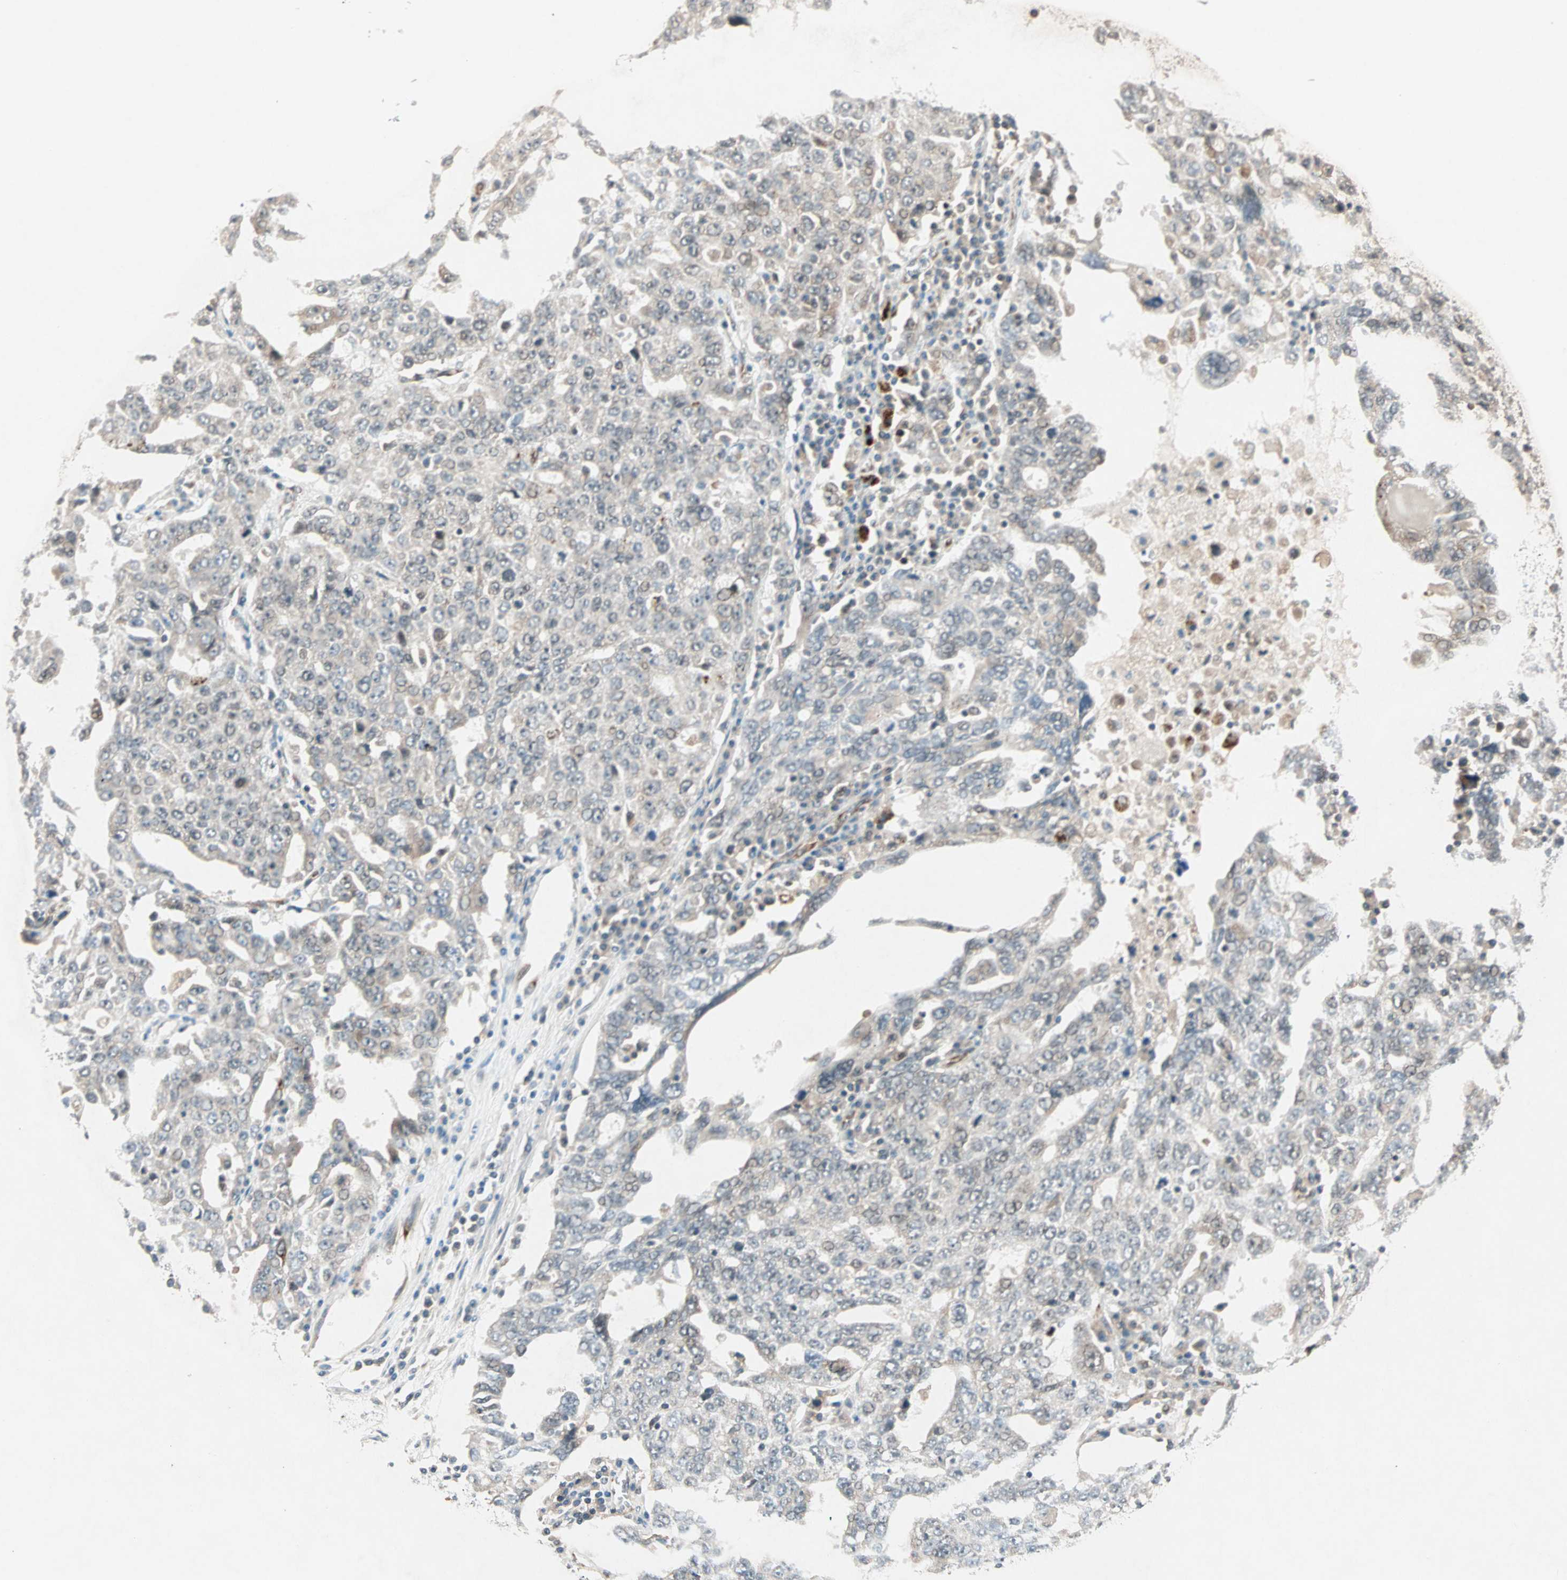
{"staining": {"intensity": "weak", "quantity": "25%-75%", "location": "cytoplasmic/membranous"}, "tissue": "ovarian cancer", "cell_type": "Tumor cells", "image_type": "cancer", "snomed": [{"axis": "morphology", "description": "Carcinoma, endometroid"}, {"axis": "topography", "description": "Ovary"}], "caption": "Ovarian endometroid carcinoma stained for a protein (brown) displays weak cytoplasmic/membranous positive positivity in about 25%-75% of tumor cells.", "gene": "ZNF37A", "patient": {"sex": "female", "age": 62}}